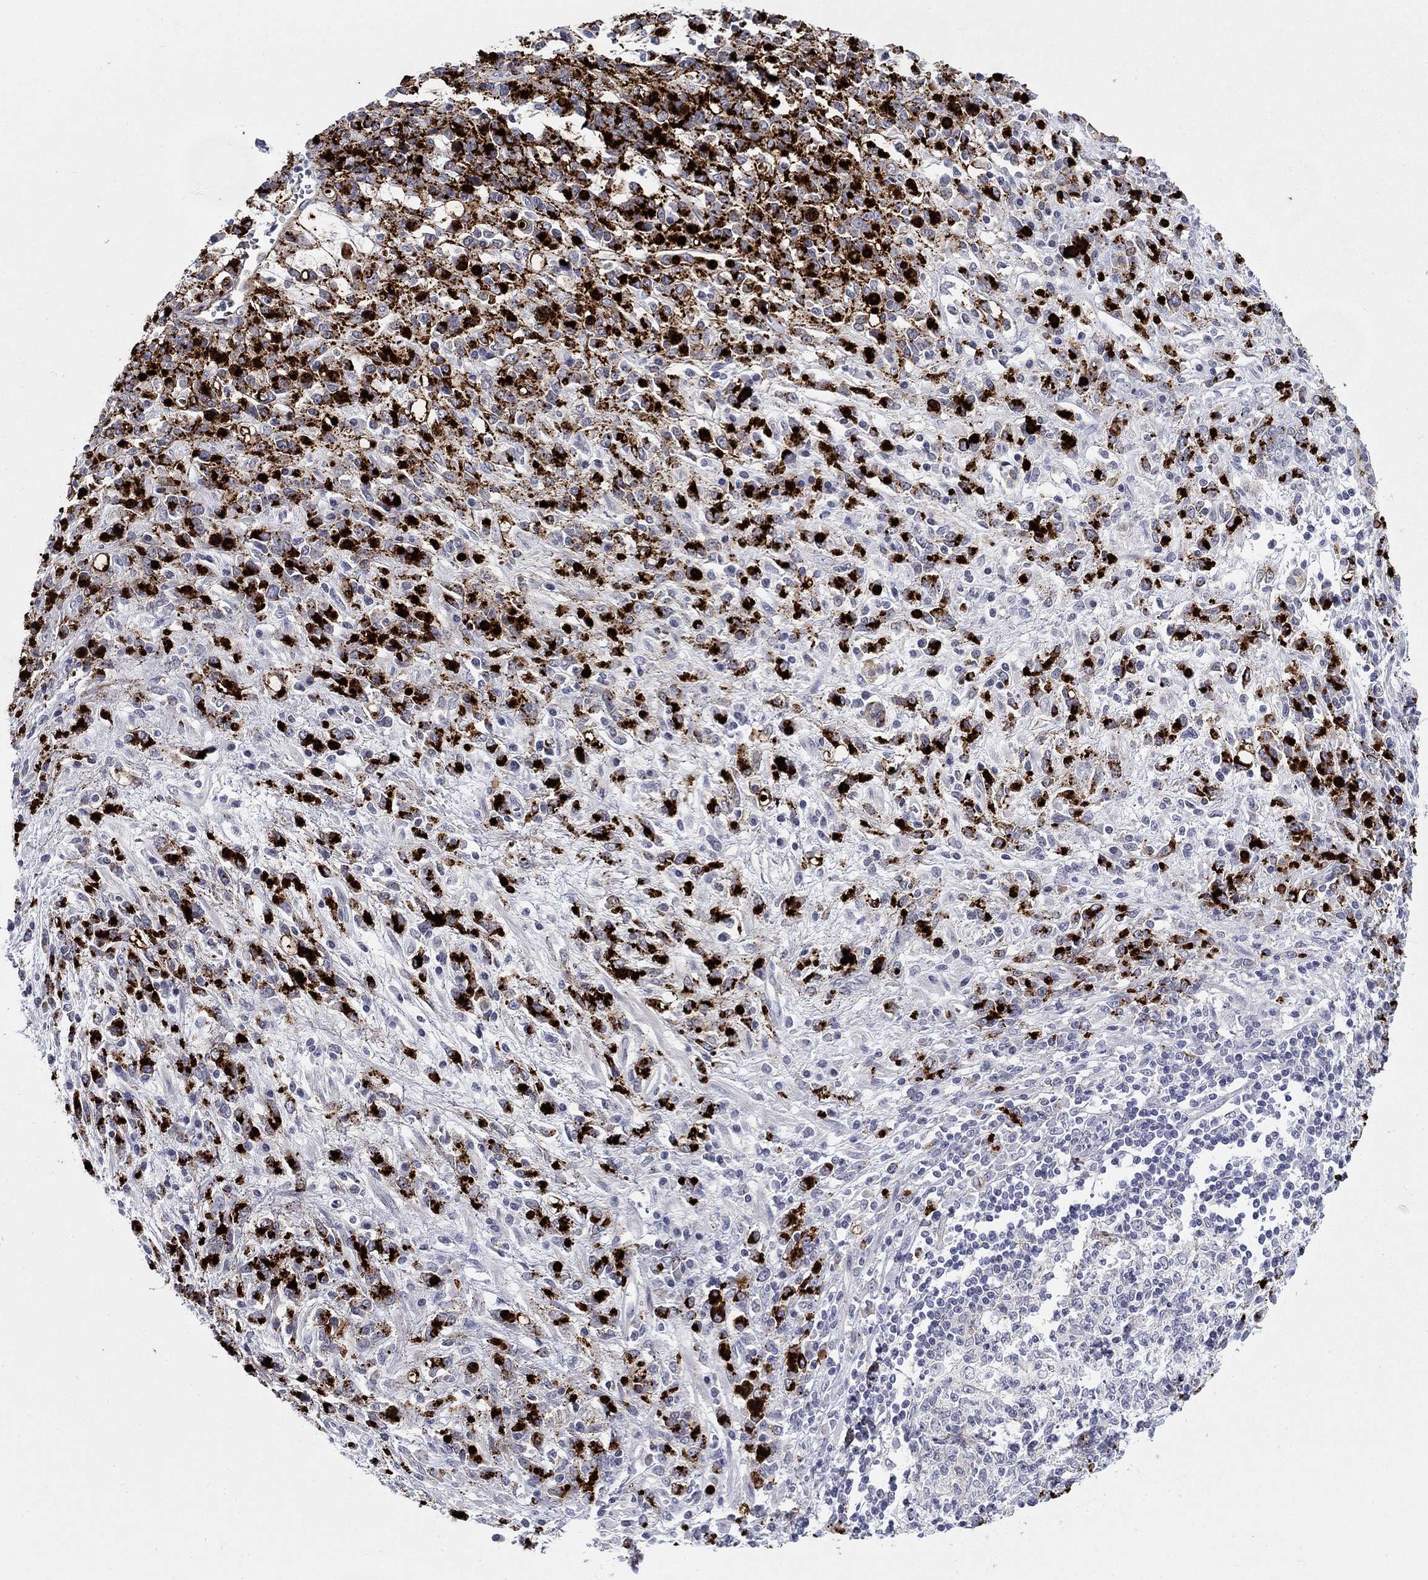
{"staining": {"intensity": "strong", "quantity": ">75%", "location": "cytoplasmic/membranous"}, "tissue": "stomach cancer", "cell_type": "Tumor cells", "image_type": "cancer", "snomed": [{"axis": "morphology", "description": "Adenocarcinoma, NOS"}, {"axis": "topography", "description": "Stomach"}], "caption": "The immunohistochemical stain shows strong cytoplasmic/membranous staining in tumor cells of stomach adenocarcinoma tissue.", "gene": "C4orf19", "patient": {"sex": "female", "age": 57}}